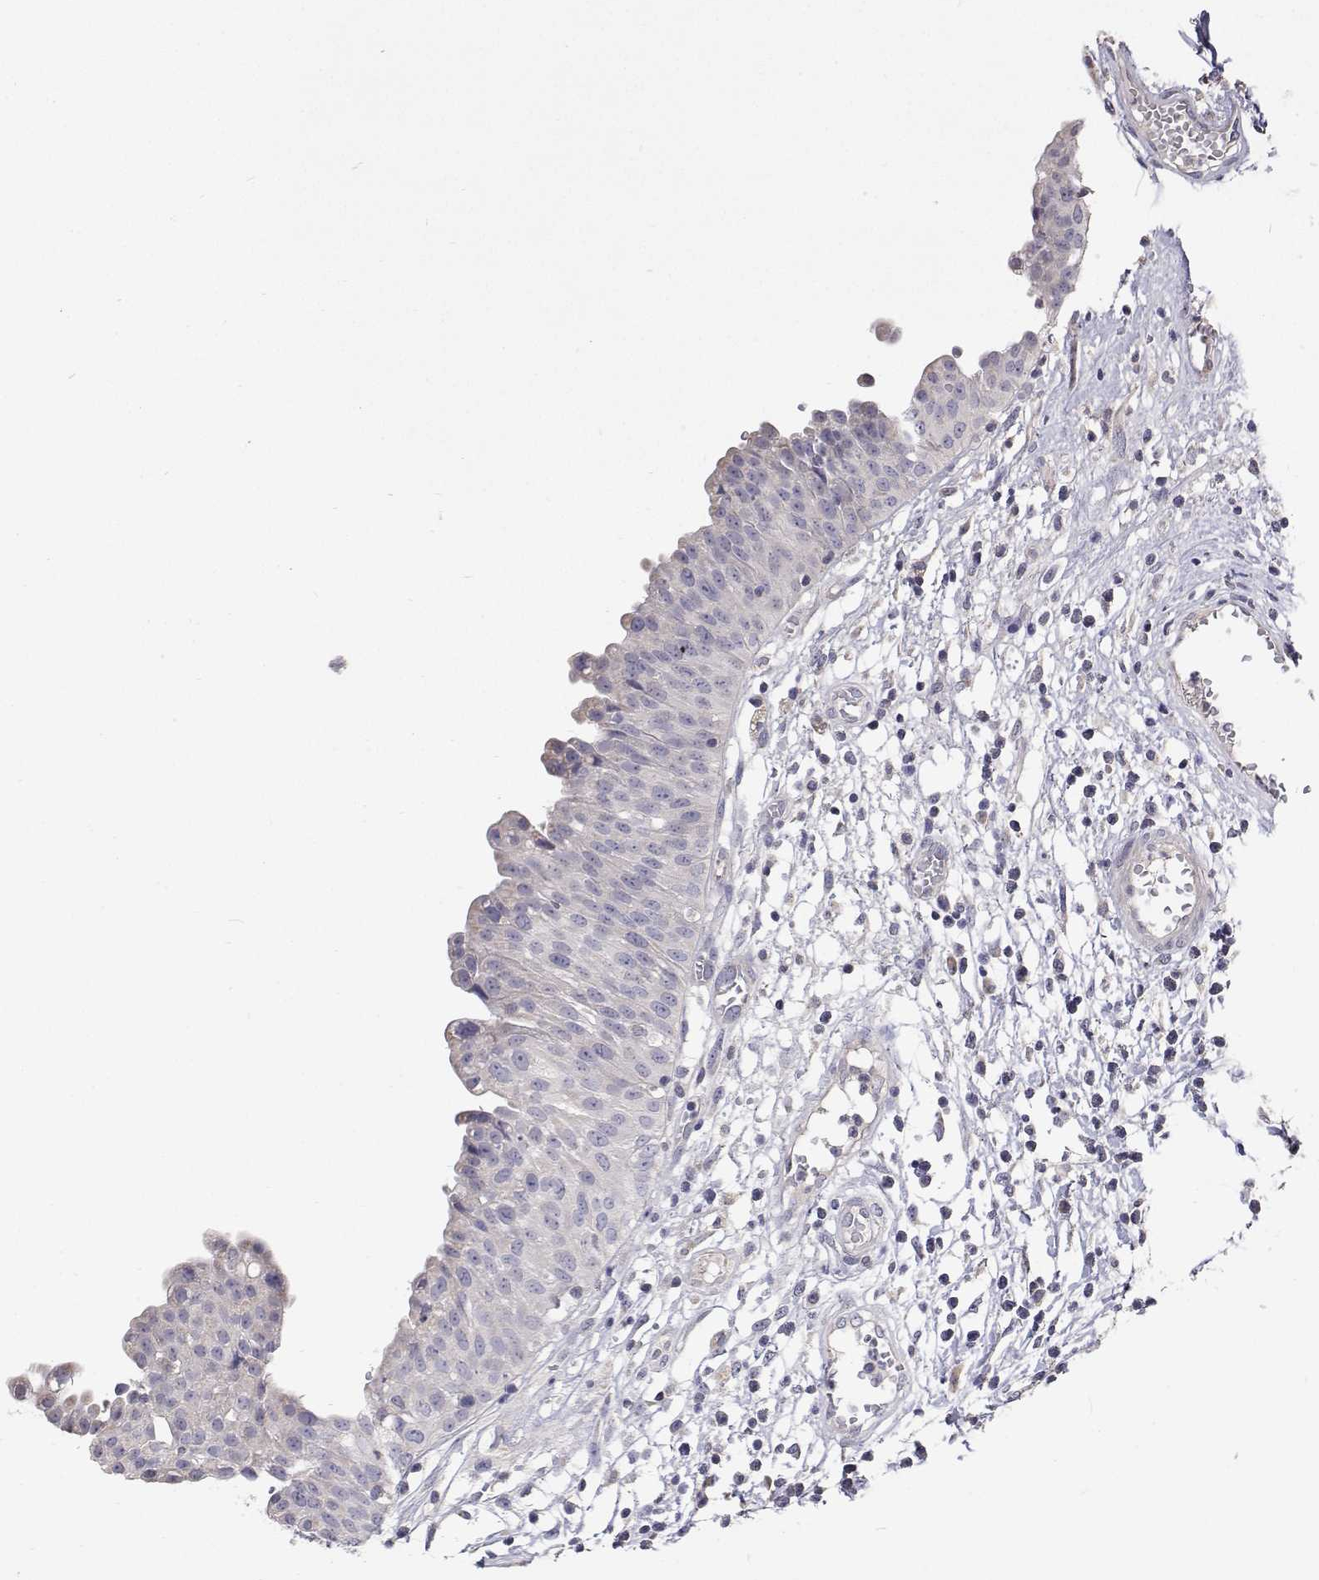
{"staining": {"intensity": "negative", "quantity": "none", "location": "none"}, "tissue": "urinary bladder", "cell_type": "Urothelial cells", "image_type": "normal", "snomed": [{"axis": "morphology", "description": "Normal tissue, NOS"}, {"axis": "topography", "description": "Urinary bladder"}], "caption": "Urinary bladder was stained to show a protein in brown. There is no significant staining in urothelial cells. (Stains: DAB IHC with hematoxylin counter stain, Microscopy: brightfield microscopy at high magnification).", "gene": "TRIM60", "patient": {"sex": "male", "age": 64}}